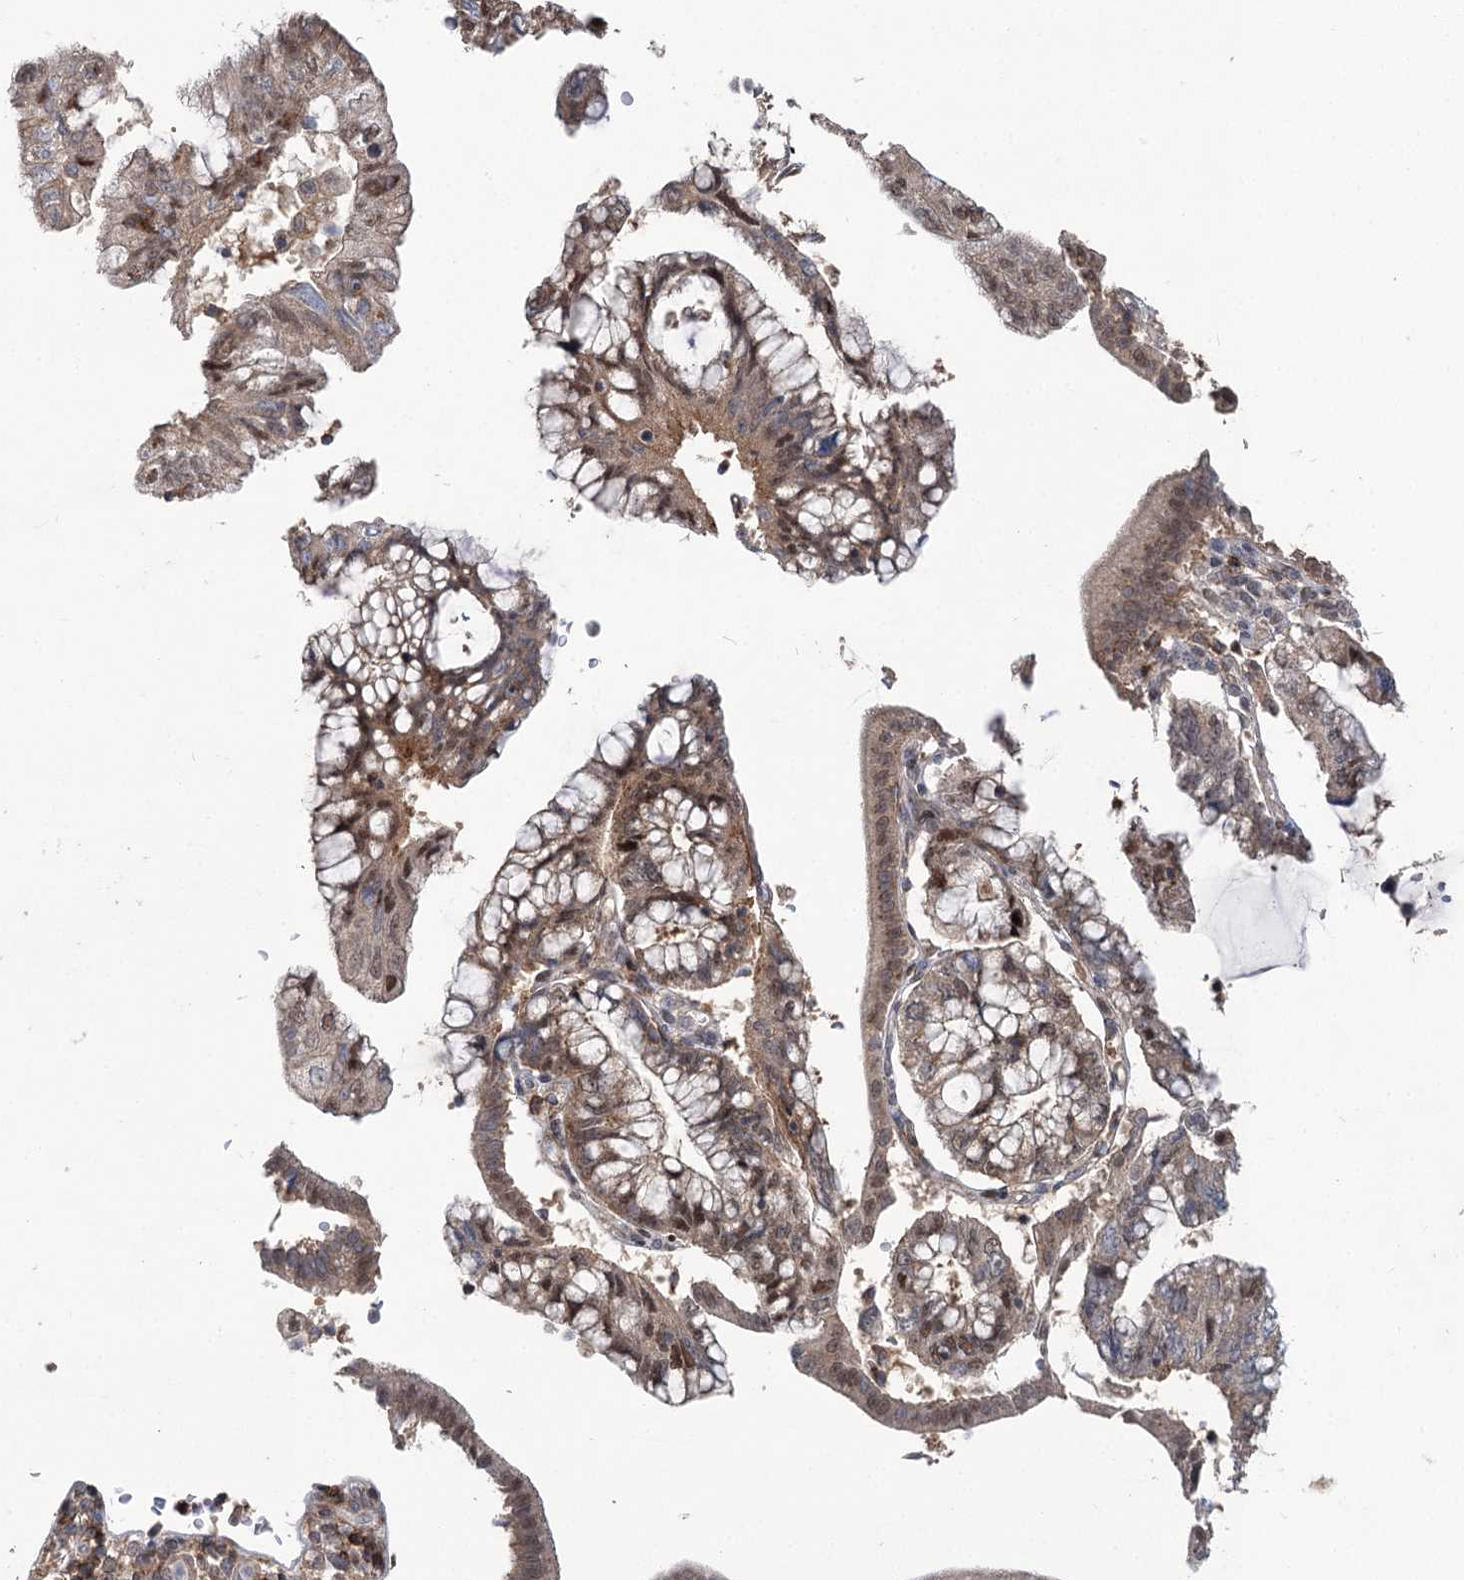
{"staining": {"intensity": "moderate", "quantity": "25%-75%", "location": "cytoplasmic/membranous,nuclear"}, "tissue": "pancreatic cancer", "cell_type": "Tumor cells", "image_type": "cancer", "snomed": [{"axis": "morphology", "description": "Adenocarcinoma, NOS"}, {"axis": "topography", "description": "Pancreas"}], "caption": "A medium amount of moderate cytoplasmic/membranous and nuclear positivity is identified in approximately 25%-75% of tumor cells in pancreatic cancer tissue.", "gene": "STX6", "patient": {"sex": "female", "age": 73}}